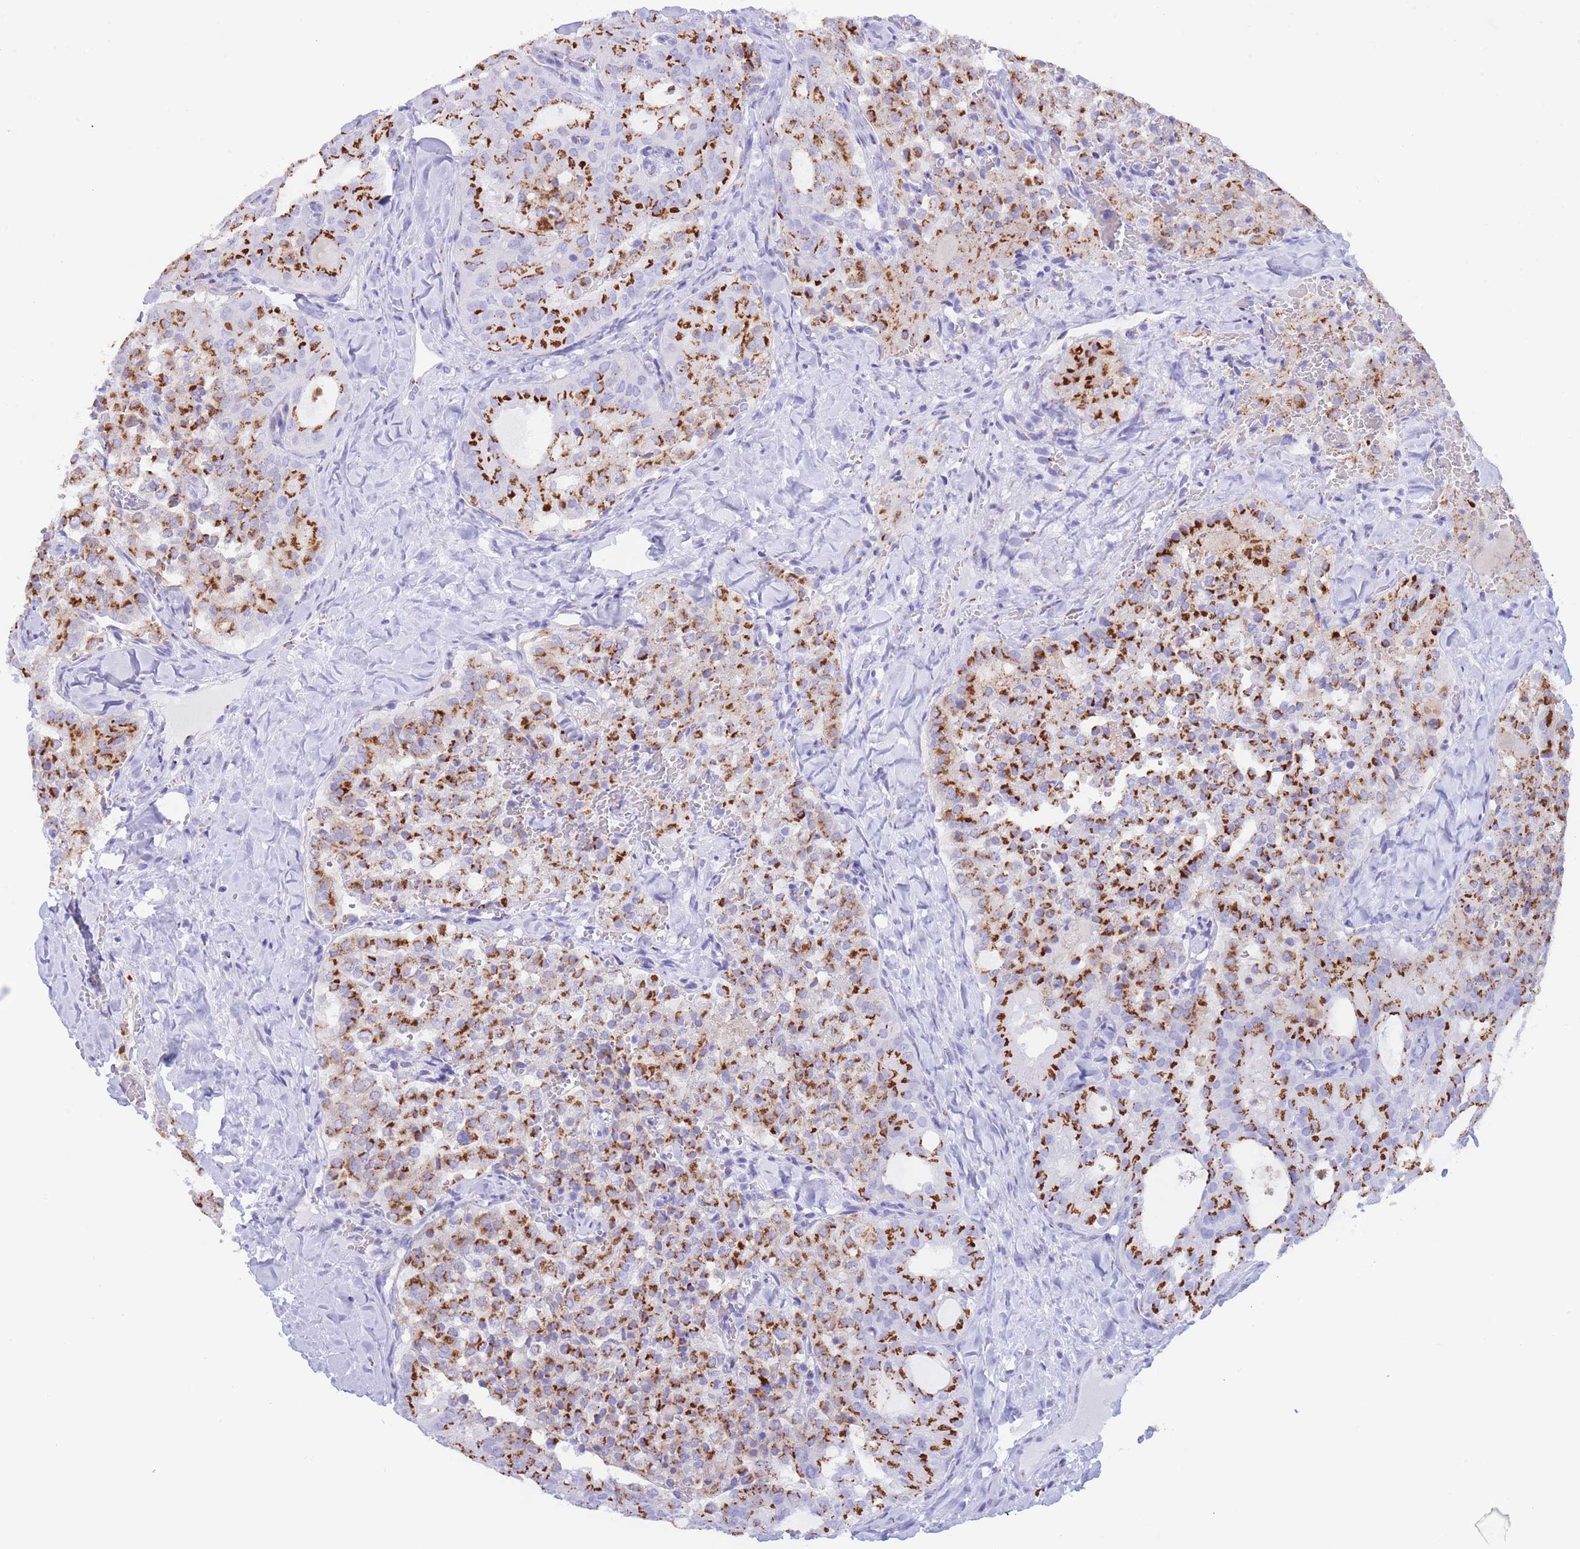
{"staining": {"intensity": "strong", "quantity": ">75%", "location": "cytoplasmic/membranous"}, "tissue": "thyroid cancer", "cell_type": "Tumor cells", "image_type": "cancer", "snomed": [{"axis": "morphology", "description": "Follicular adenoma carcinoma, NOS"}, {"axis": "topography", "description": "Thyroid gland"}], "caption": "This is an image of IHC staining of thyroid cancer (follicular adenoma carcinoma), which shows strong positivity in the cytoplasmic/membranous of tumor cells.", "gene": "FAM3C", "patient": {"sex": "male", "age": 75}}